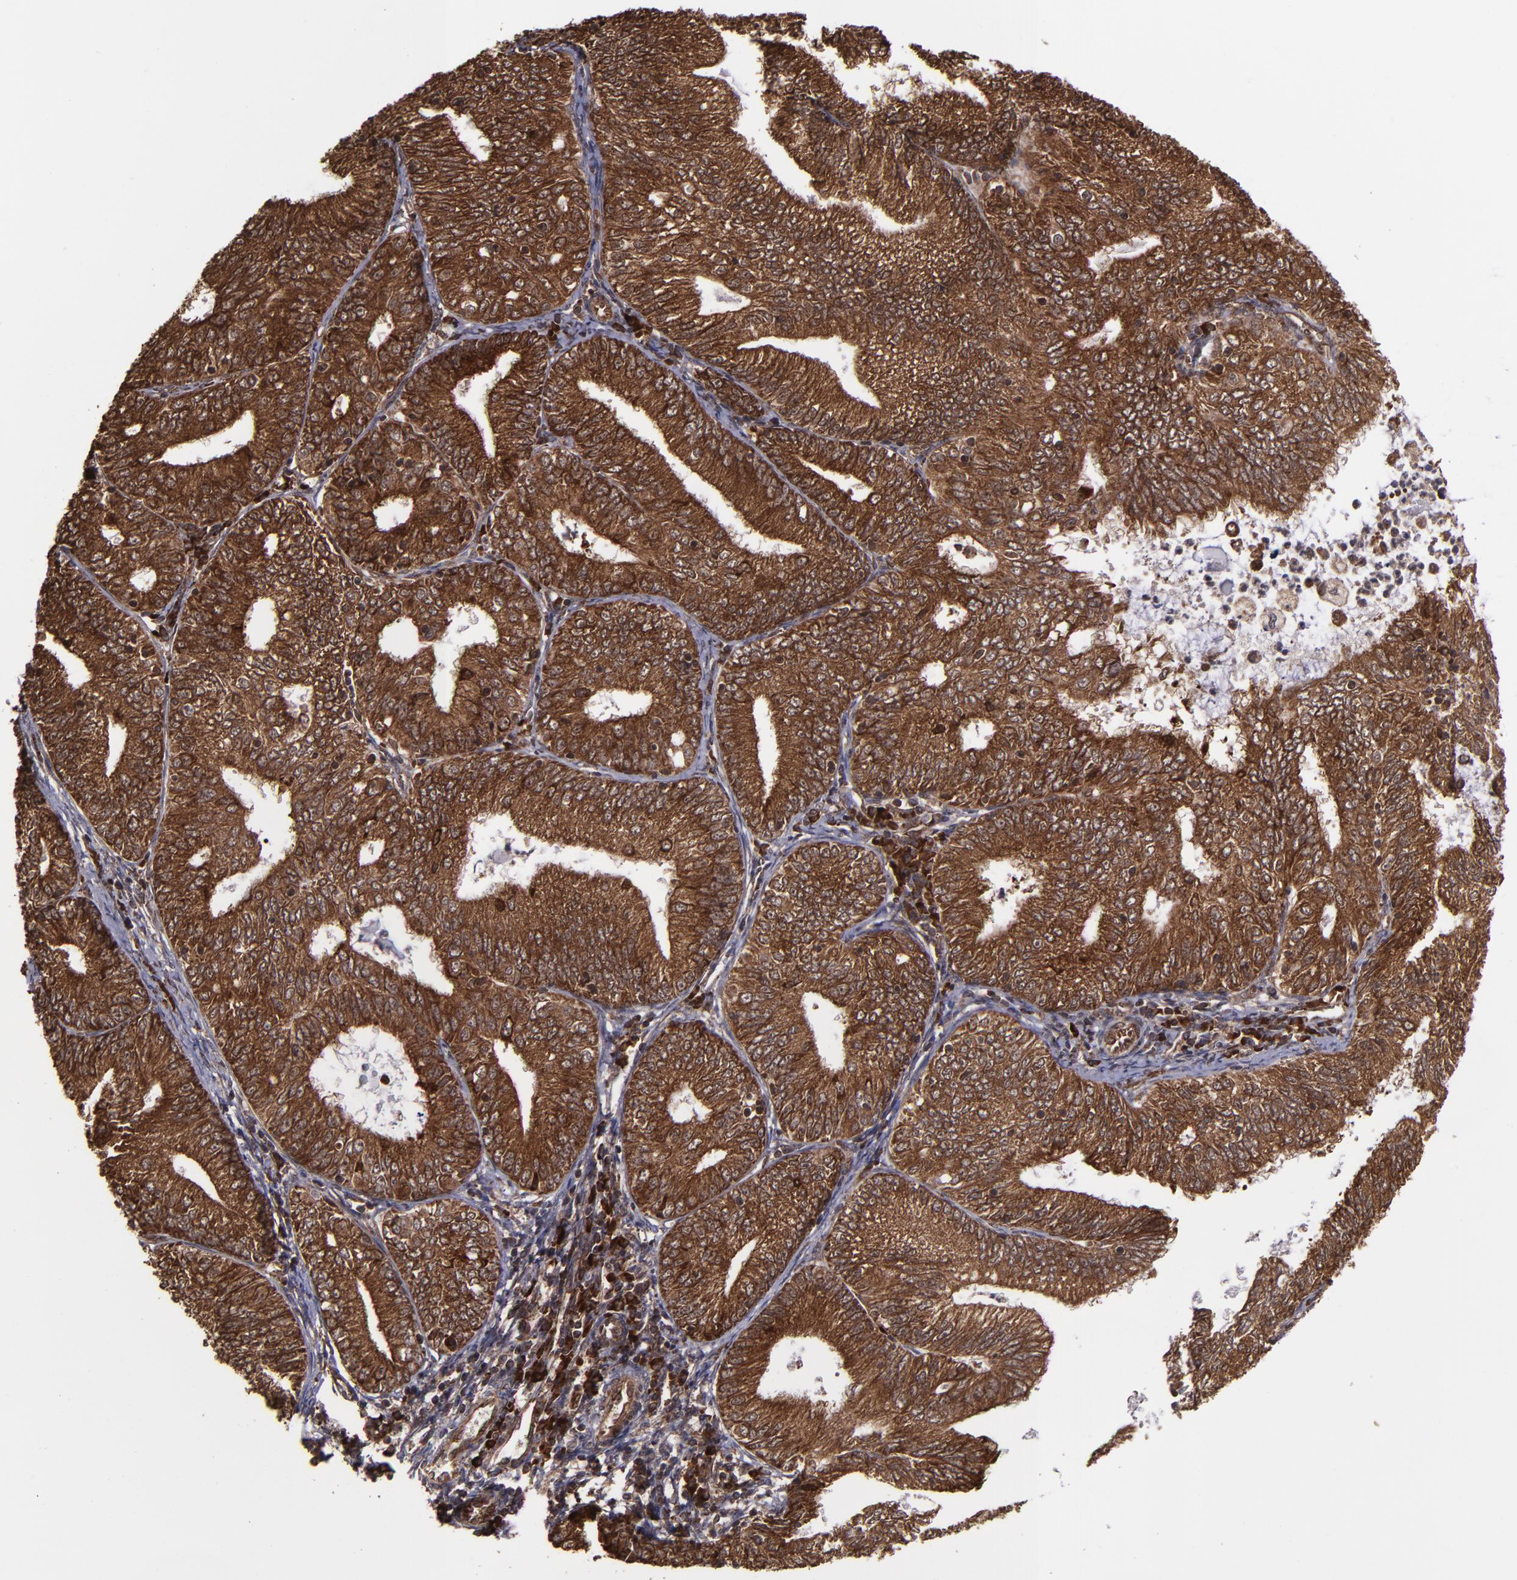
{"staining": {"intensity": "strong", "quantity": ">75%", "location": "cytoplasmic/membranous,nuclear"}, "tissue": "endometrial cancer", "cell_type": "Tumor cells", "image_type": "cancer", "snomed": [{"axis": "morphology", "description": "Adenocarcinoma, NOS"}, {"axis": "topography", "description": "Endometrium"}], "caption": "Strong cytoplasmic/membranous and nuclear protein expression is identified in approximately >75% of tumor cells in endometrial cancer. (Stains: DAB (3,3'-diaminobenzidine) in brown, nuclei in blue, Microscopy: brightfield microscopy at high magnification).", "gene": "EIF4ENIF1", "patient": {"sex": "female", "age": 69}}